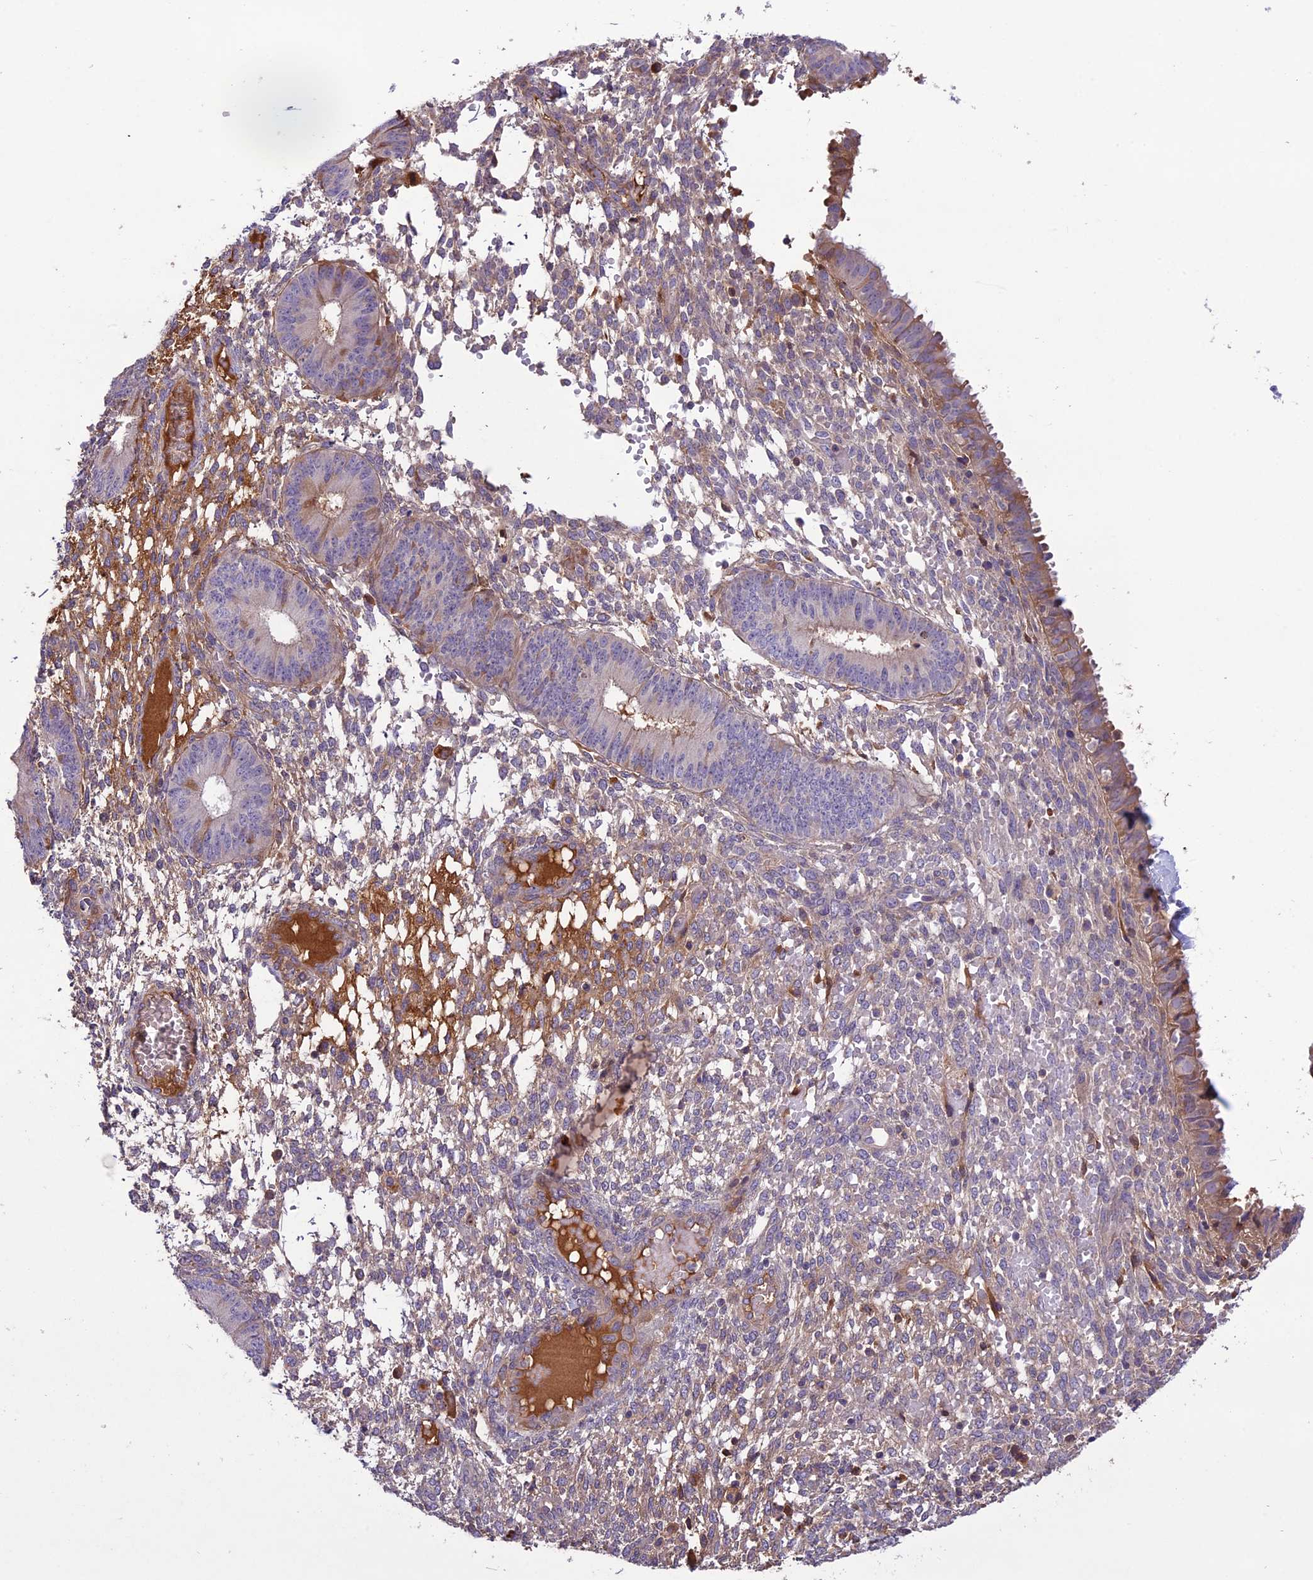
{"staining": {"intensity": "weak", "quantity": "<25%", "location": "cytoplasmic/membranous"}, "tissue": "endometrium", "cell_type": "Cells in endometrial stroma", "image_type": "normal", "snomed": [{"axis": "morphology", "description": "Normal tissue, NOS"}, {"axis": "topography", "description": "Endometrium"}], "caption": "IHC image of normal human endometrium stained for a protein (brown), which displays no staining in cells in endometrial stroma.", "gene": "ADO", "patient": {"sex": "female", "age": 49}}